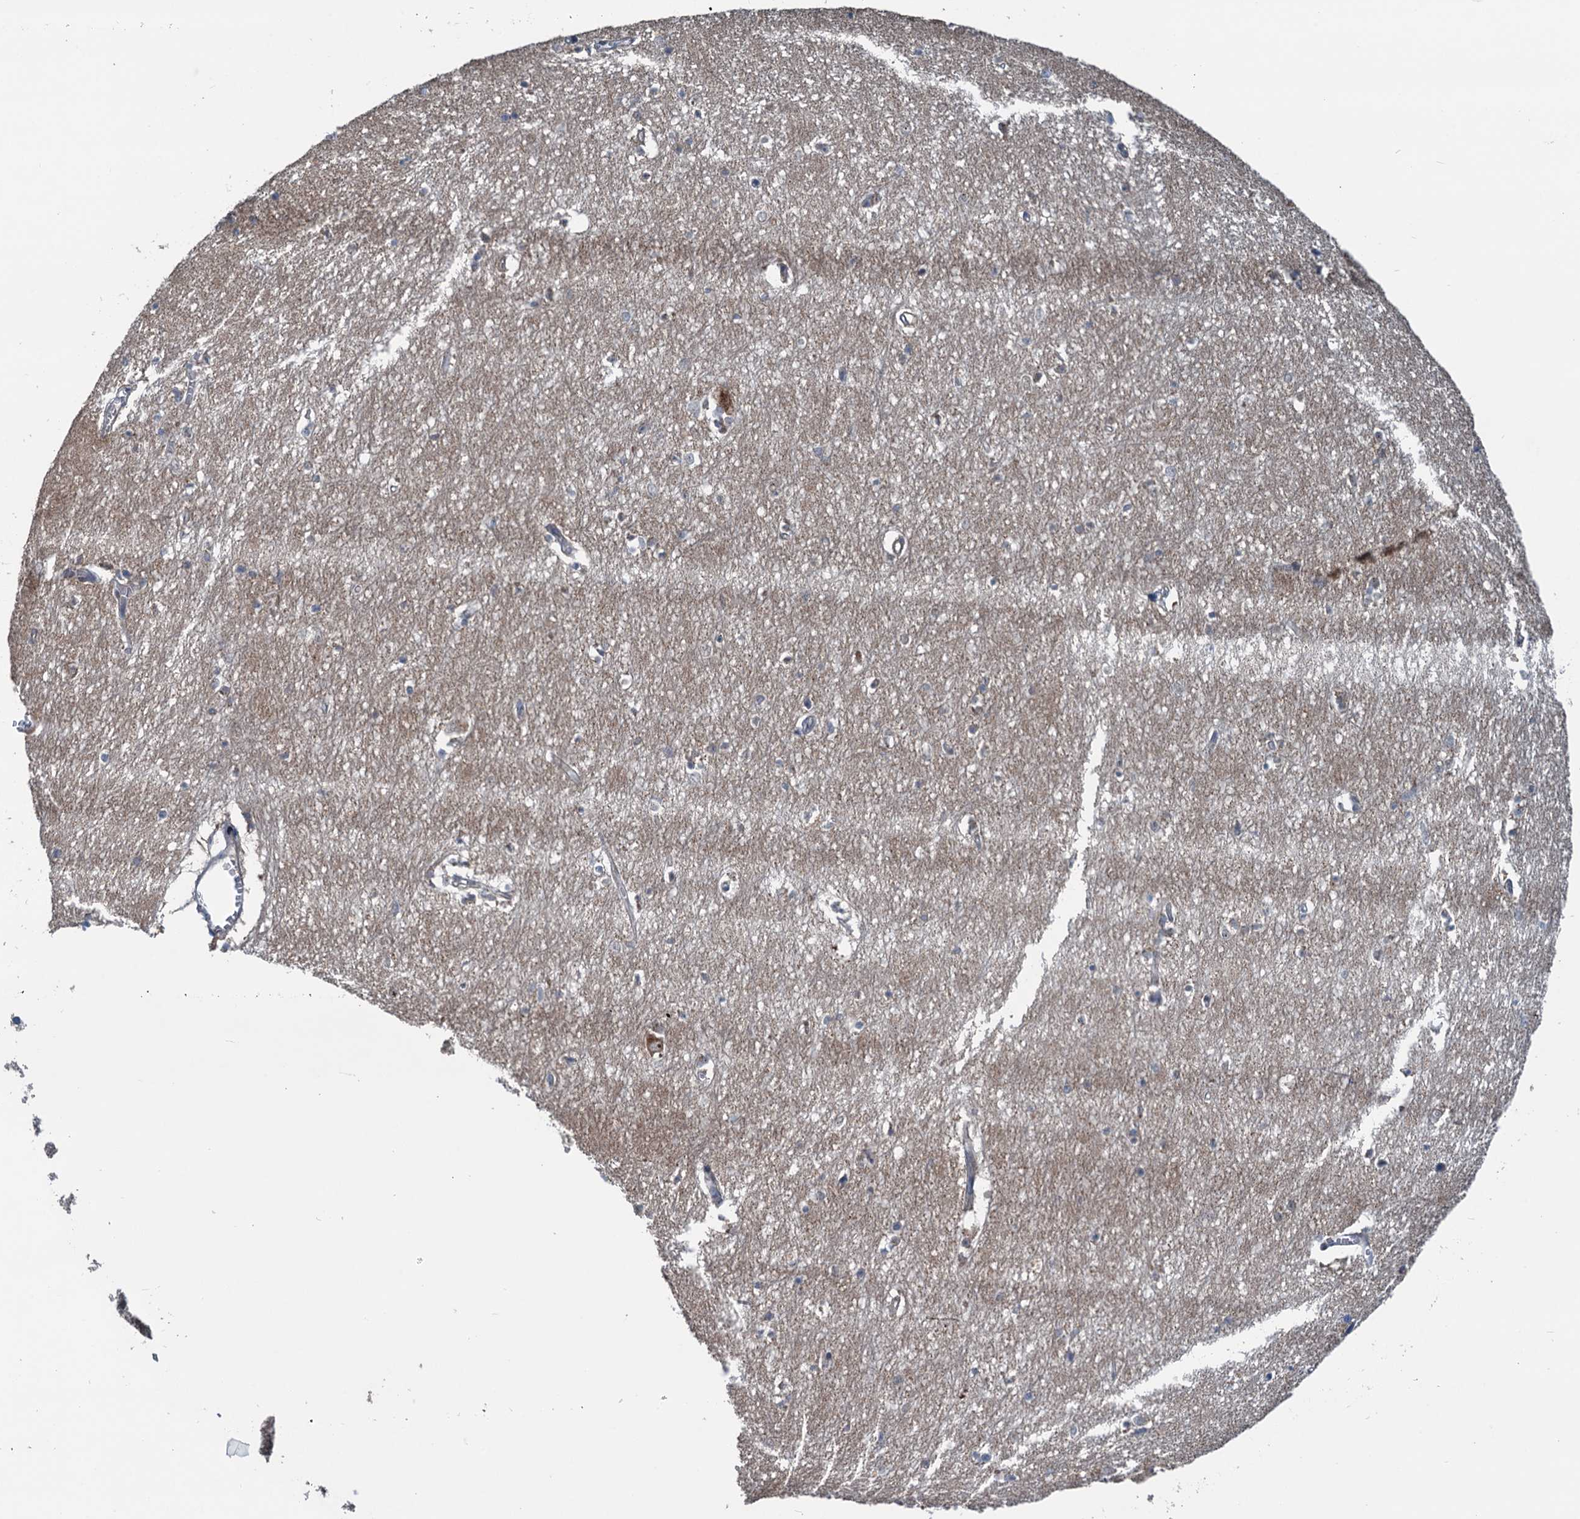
{"staining": {"intensity": "moderate", "quantity": "<25%", "location": "cytoplasmic/membranous"}, "tissue": "hippocampus", "cell_type": "Glial cells", "image_type": "normal", "snomed": [{"axis": "morphology", "description": "Normal tissue, NOS"}, {"axis": "topography", "description": "Hippocampus"}], "caption": "A brown stain highlights moderate cytoplasmic/membranous staining of a protein in glial cells of benign human hippocampus. (Stains: DAB (3,3'-diaminobenzidine) in brown, nuclei in blue, Microscopy: brightfield microscopy at high magnification).", "gene": "DYNC2I2", "patient": {"sex": "female", "age": 64}}